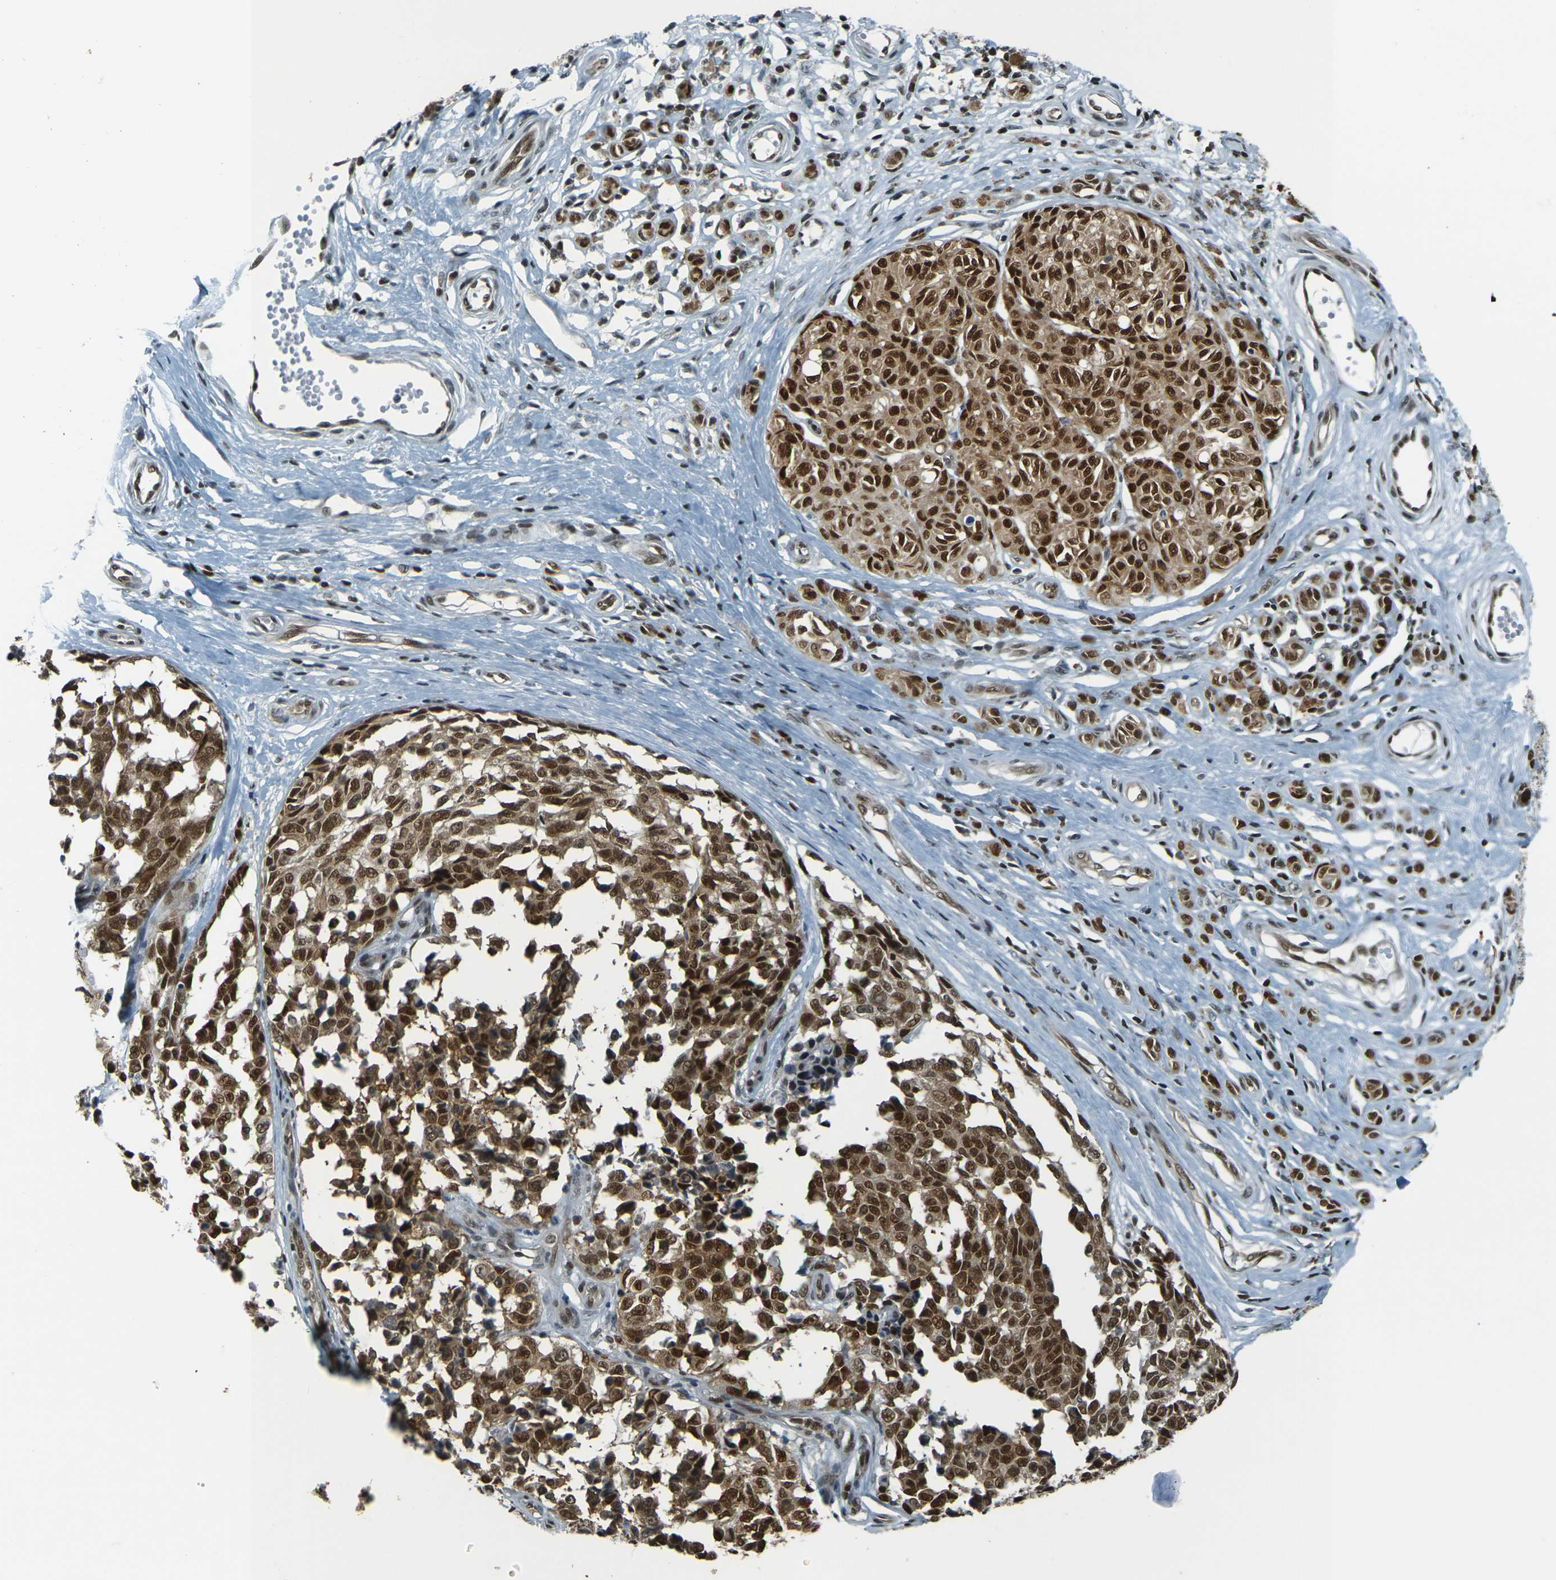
{"staining": {"intensity": "strong", "quantity": ">75%", "location": "cytoplasmic/membranous,nuclear"}, "tissue": "melanoma", "cell_type": "Tumor cells", "image_type": "cancer", "snomed": [{"axis": "morphology", "description": "Malignant melanoma, NOS"}, {"axis": "topography", "description": "Skin"}], "caption": "IHC (DAB) staining of melanoma shows strong cytoplasmic/membranous and nuclear protein expression in about >75% of tumor cells.", "gene": "NHEJ1", "patient": {"sex": "female", "age": 64}}